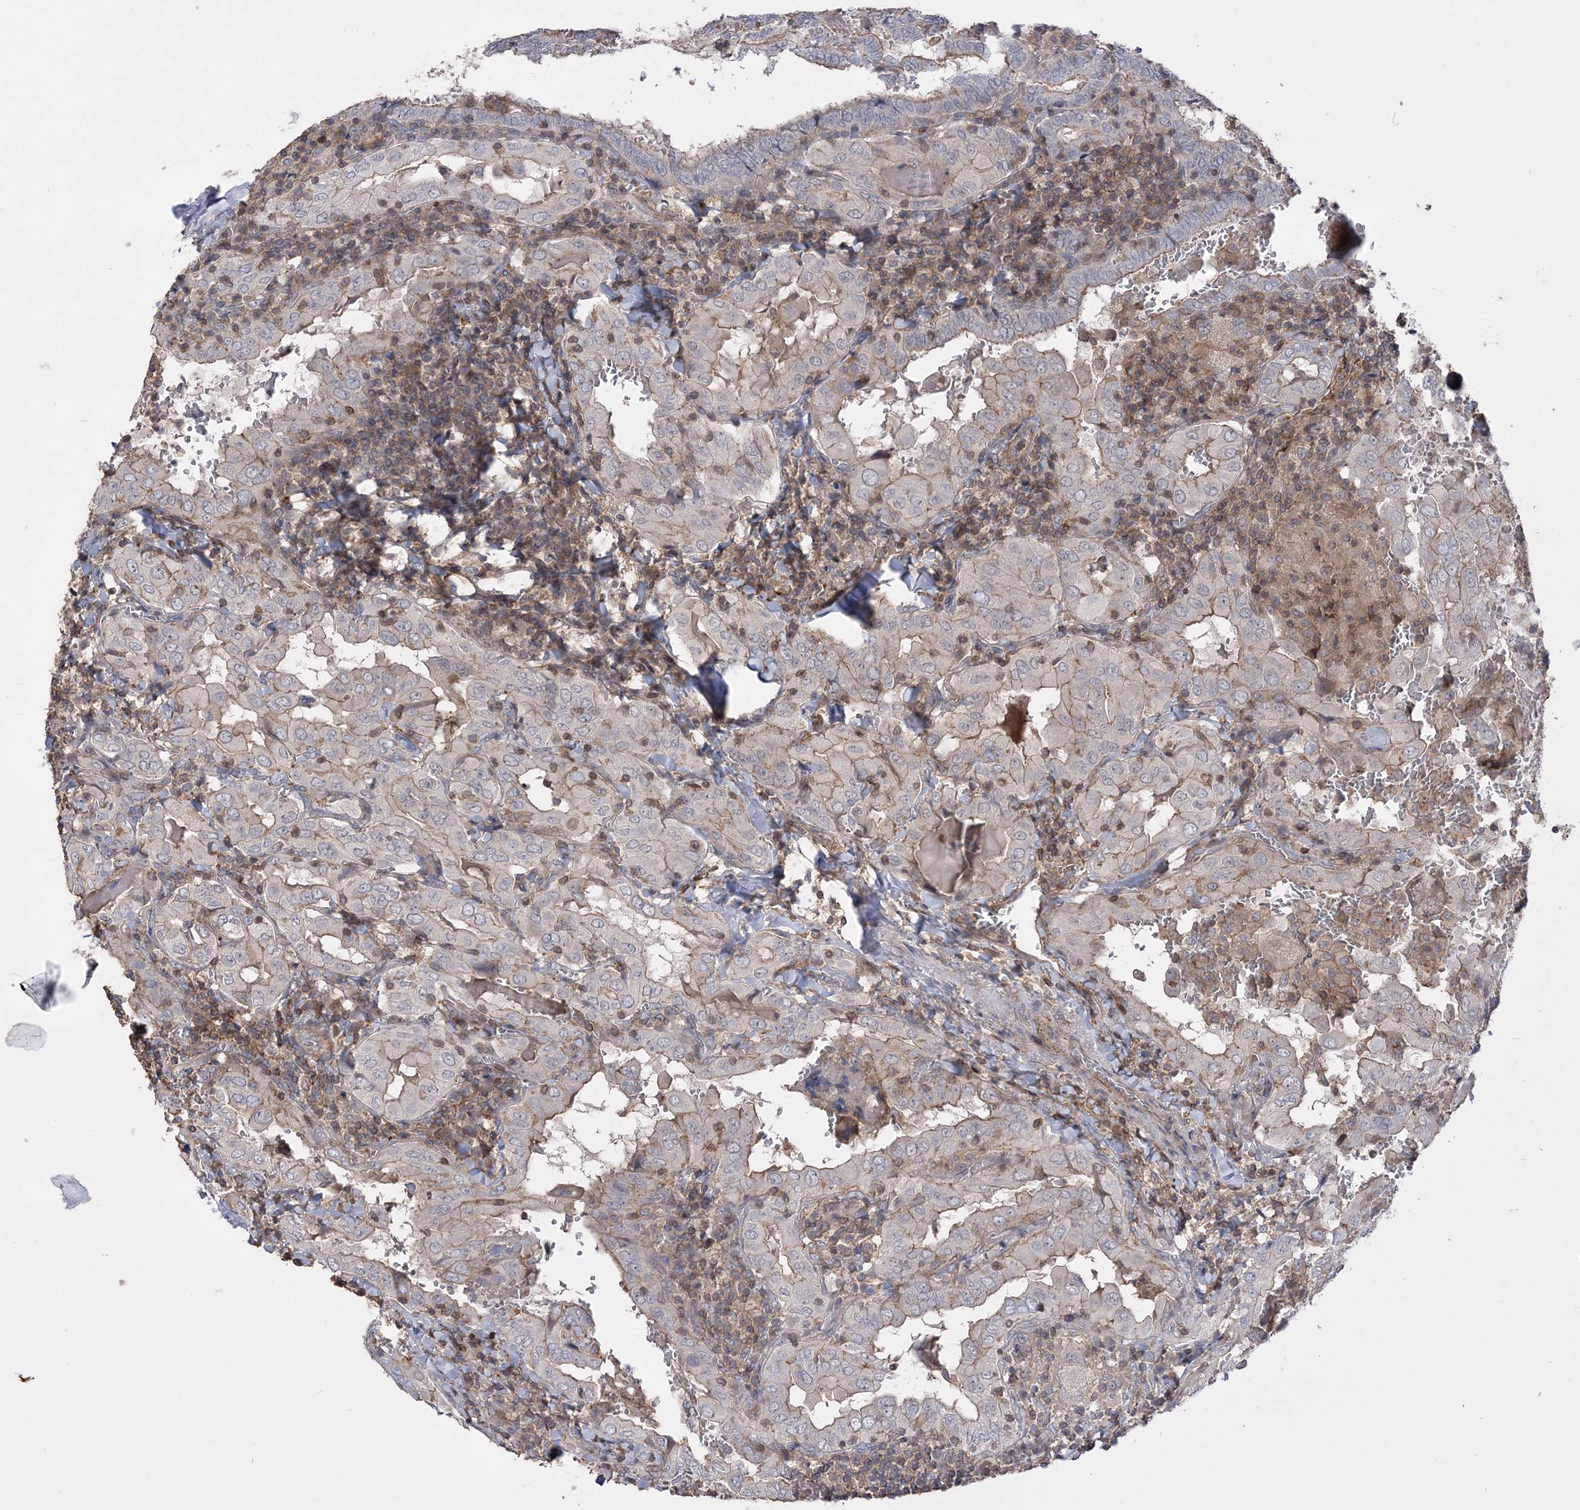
{"staining": {"intensity": "weak", "quantity": "25%-75%", "location": "cytoplasmic/membranous"}, "tissue": "thyroid cancer", "cell_type": "Tumor cells", "image_type": "cancer", "snomed": [{"axis": "morphology", "description": "Papillary adenocarcinoma, NOS"}, {"axis": "topography", "description": "Thyroid gland"}], "caption": "Protein expression analysis of thyroid cancer displays weak cytoplasmic/membranous staining in about 25%-75% of tumor cells.", "gene": "SLFN14", "patient": {"sex": "female", "age": 72}}